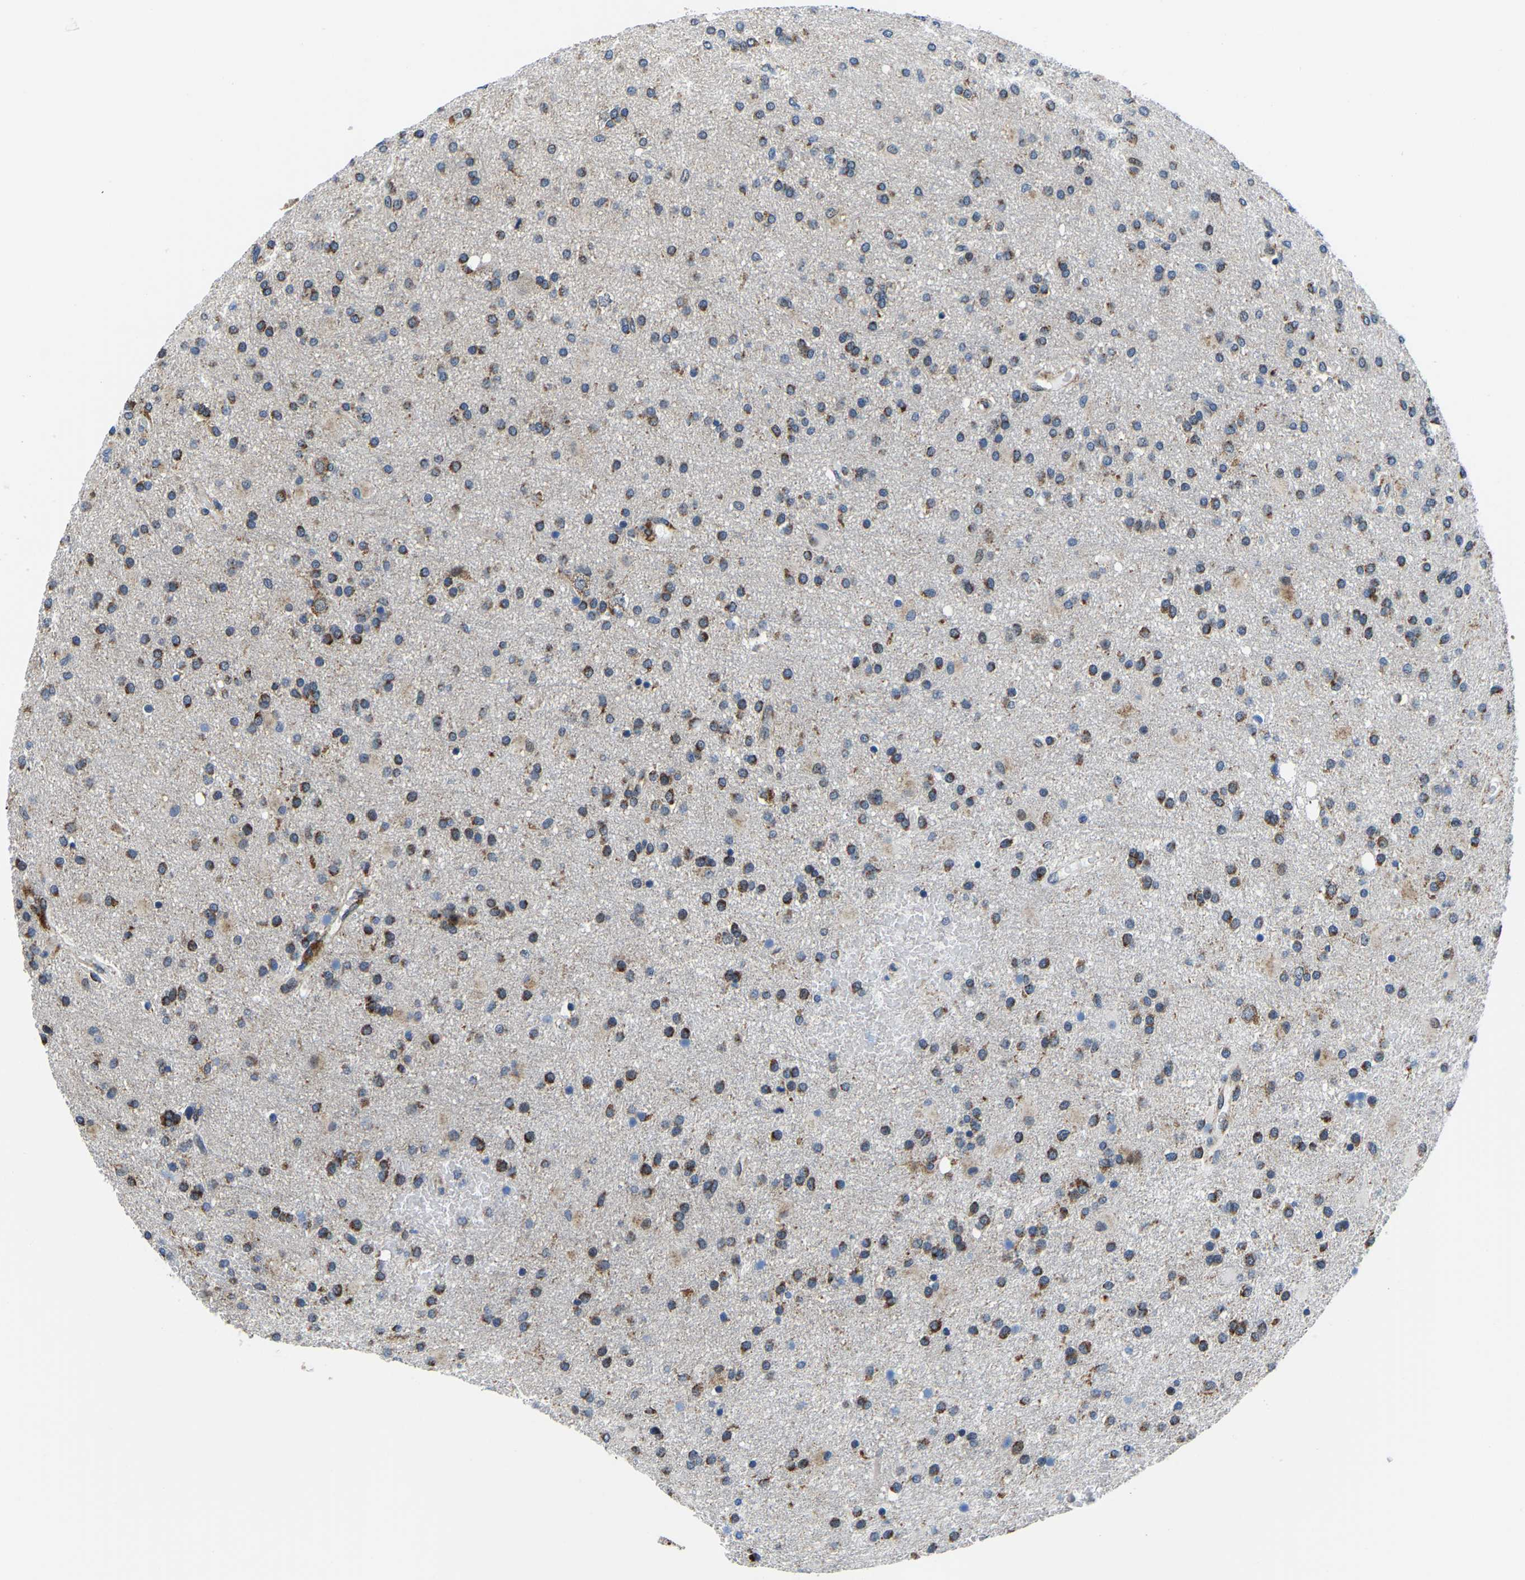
{"staining": {"intensity": "moderate", "quantity": ">75%", "location": "cytoplasmic/membranous"}, "tissue": "glioma", "cell_type": "Tumor cells", "image_type": "cancer", "snomed": [{"axis": "morphology", "description": "Glioma, malignant, High grade"}, {"axis": "topography", "description": "Brain"}], "caption": "Glioma tissue demonstrates moderate cytoplasmic/membranous positivity in approximately >75% of tumor cells, visualized by immunohistochemistry.", "gene": "BNIP3L", "patient": {"sex": "male", "age": 72}}